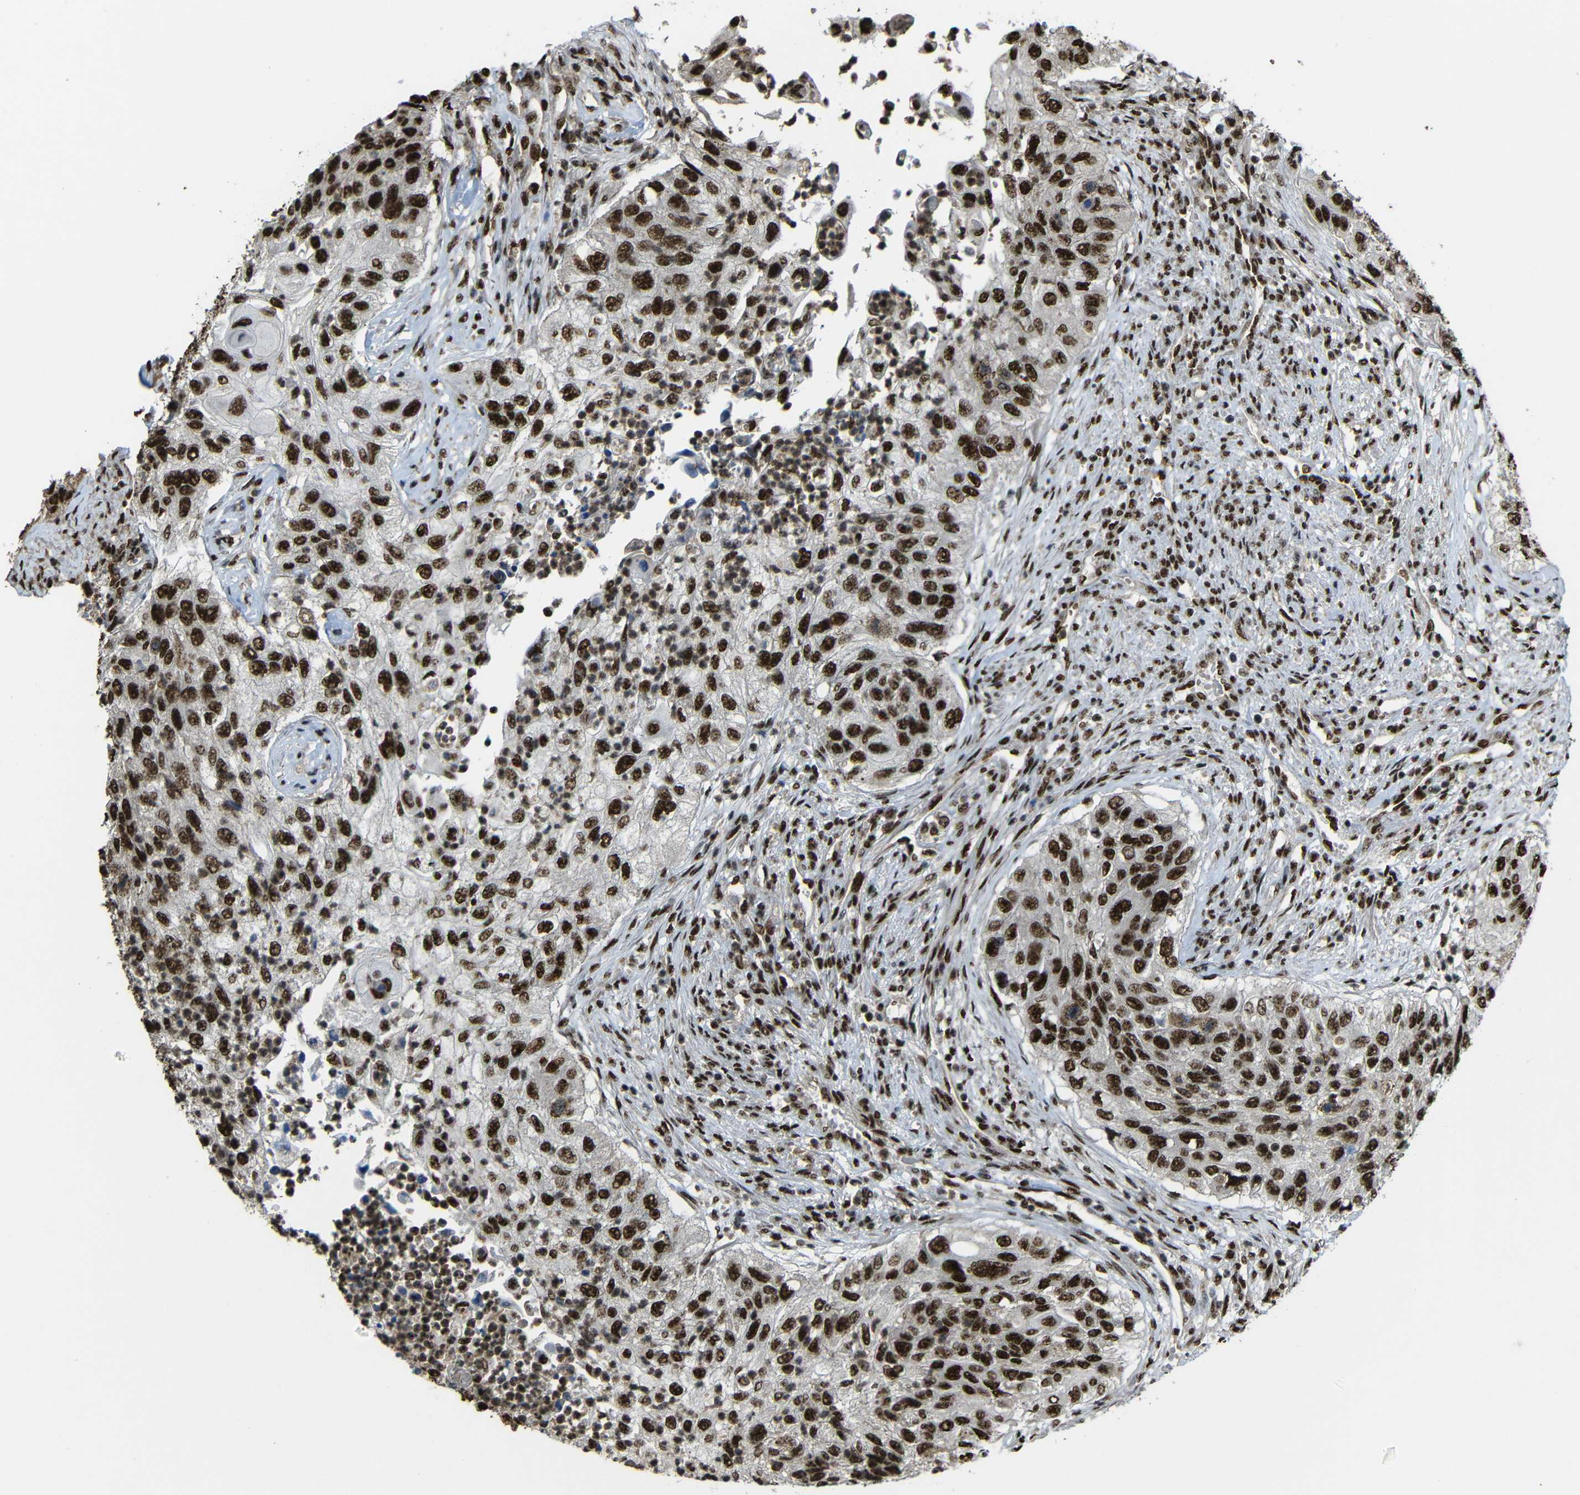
{"staining": {"intensity": "moderate", "quantity": ">75%", "location": "nuclear"}, "tissue": "urothelial cancer", "cell_type": "Tumor cells", "image_type": "cancer", "snomed": [{"axis": "morphology", "description": "Urothelial carcinoma, High grade"}, {"axis": "topography", "description": "Urinary bladder"}], "caption": "Protein staining exhibits moderate nuclear positivity in about >75% of tumor cells in urothelial cancer.", "gene": "TCF7L2", "patient": {"sex": "female", "age": 60}}